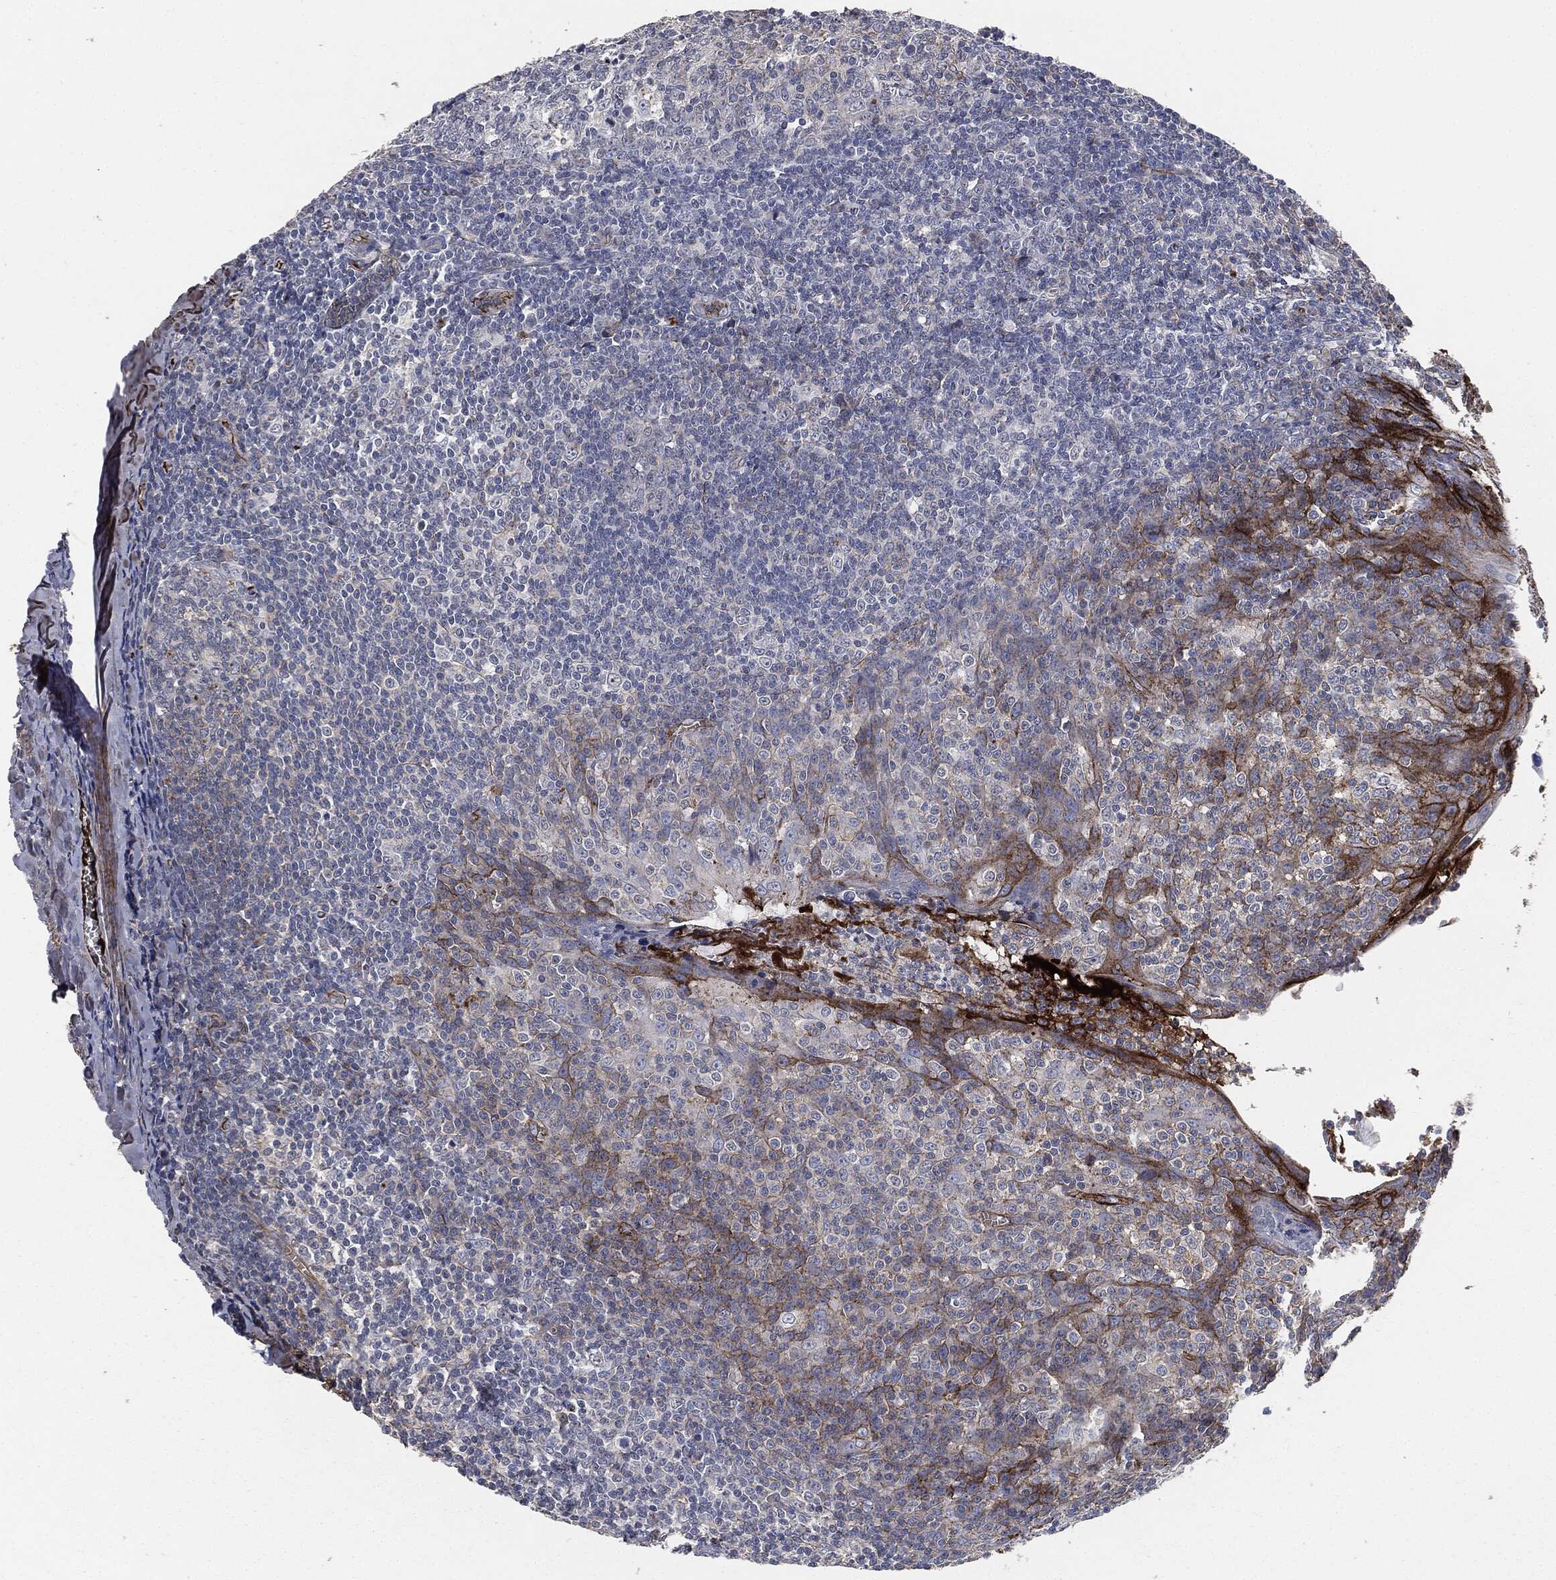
{"staining": {"intensity": "negative", "quantity": "none", "location": "none"}, "tissue": "tonsil", "cell_type": "Germinal center cells", "image_type": "normal", "snomed": [{"axis": "morphology", "description": "Normal tissue, NOS"}, {"axis": "topography", "description": "Tonsil"}], "caption": "IHC photomicrograph of benign human tonsil stained for a protein (brown), which displays no staining in germinal center cells.", "gene": "APOB", "patient": {"sex": "male", "age": 20}}